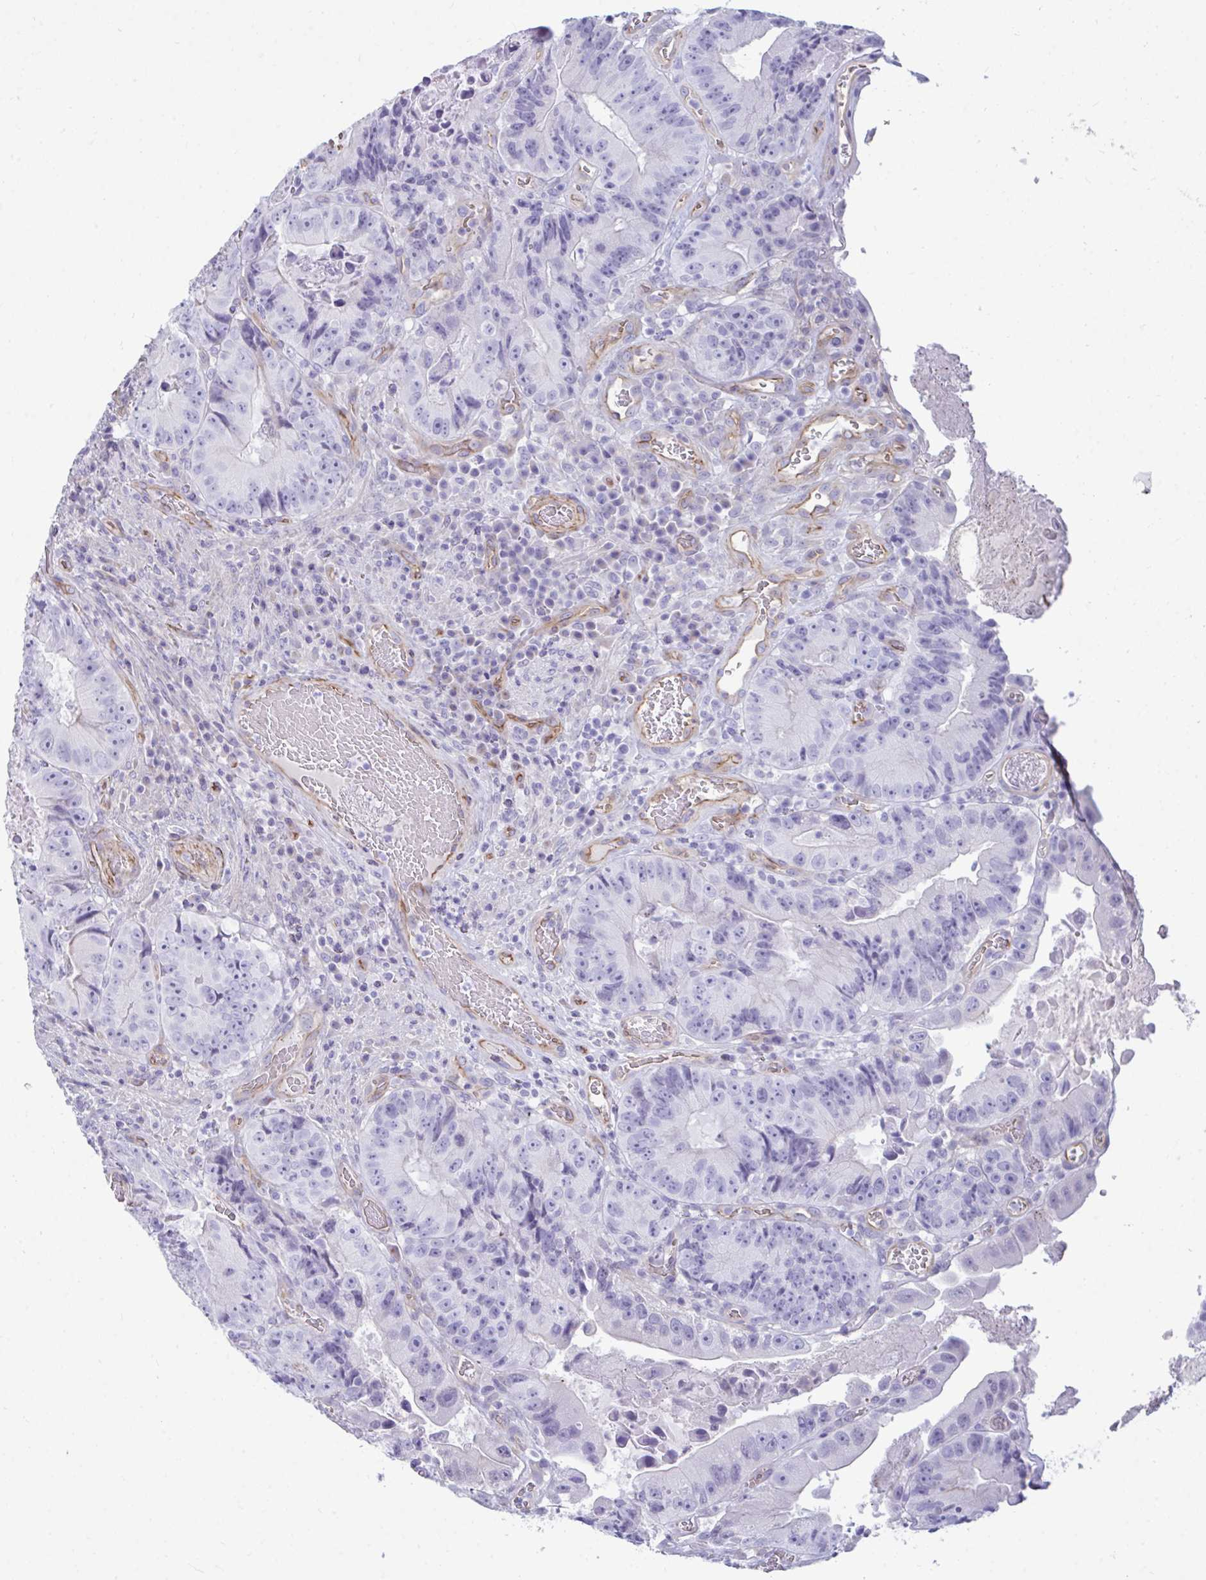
{"staining": {"intensity": "negative", "quantity": "none", "location": "none"}, "tissue": "colorectal cancer", "cell_type": "Tumor cells", "image_type": "cancer", "snomed": [{"axis": "morphology", "description": "Adenocarcinoma, NOS"}, {"axis": "topography", "description": "Colon"}], "caption": "An immunohistochemistry (IHC) image of colorectal adenocarcinoma is shown. There is no staining in tumor cells of colorectal adenocarcinoma. (Stains: DAB IHC with hematoxylin counter stain, Microscopy: brightfield microscopy at high magnification).", "gene": "UBL3", "patient": {"sex": "female", "age": 86}}